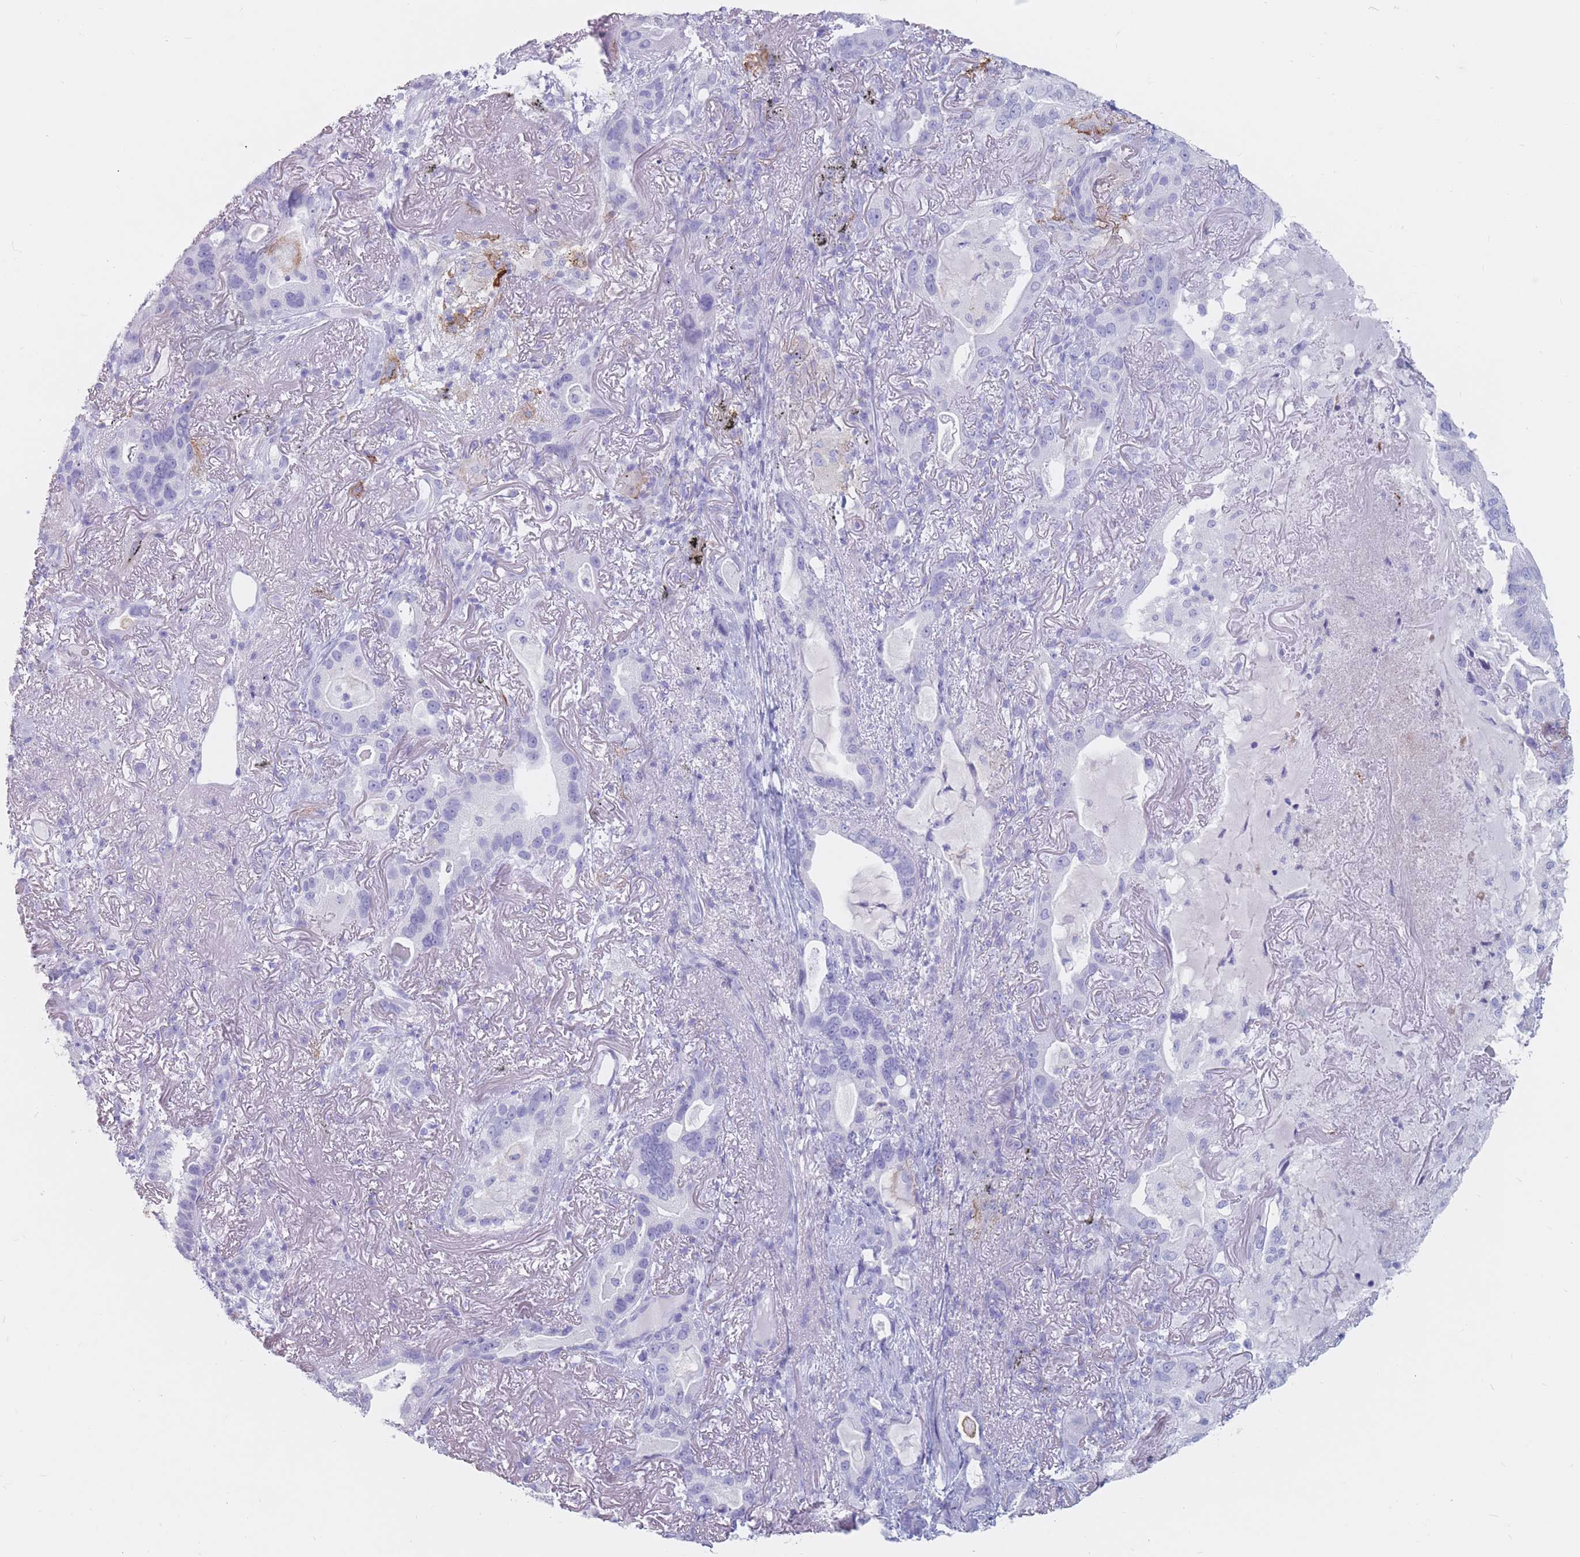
{"staining": {"intensity": "negative", "quantity": "none", "location": "none"}, "tissue": "lung cancer", "cell_type": "Tumor cells", "image_type": "cancer", "snomed": [{"axis": "morphology", "description": "Adenocarcinoma, NOS"}, {"axis": "topography", "description": "Lung"}], "caption": "DAB (3,3'-diaminobenzidine) immunohistochemical staining of human lung adenocarcinoma displays no significant expression in tumor cells.", "gene": "ST3GAL5", "patient": {"sex": "female", "age": 69}}